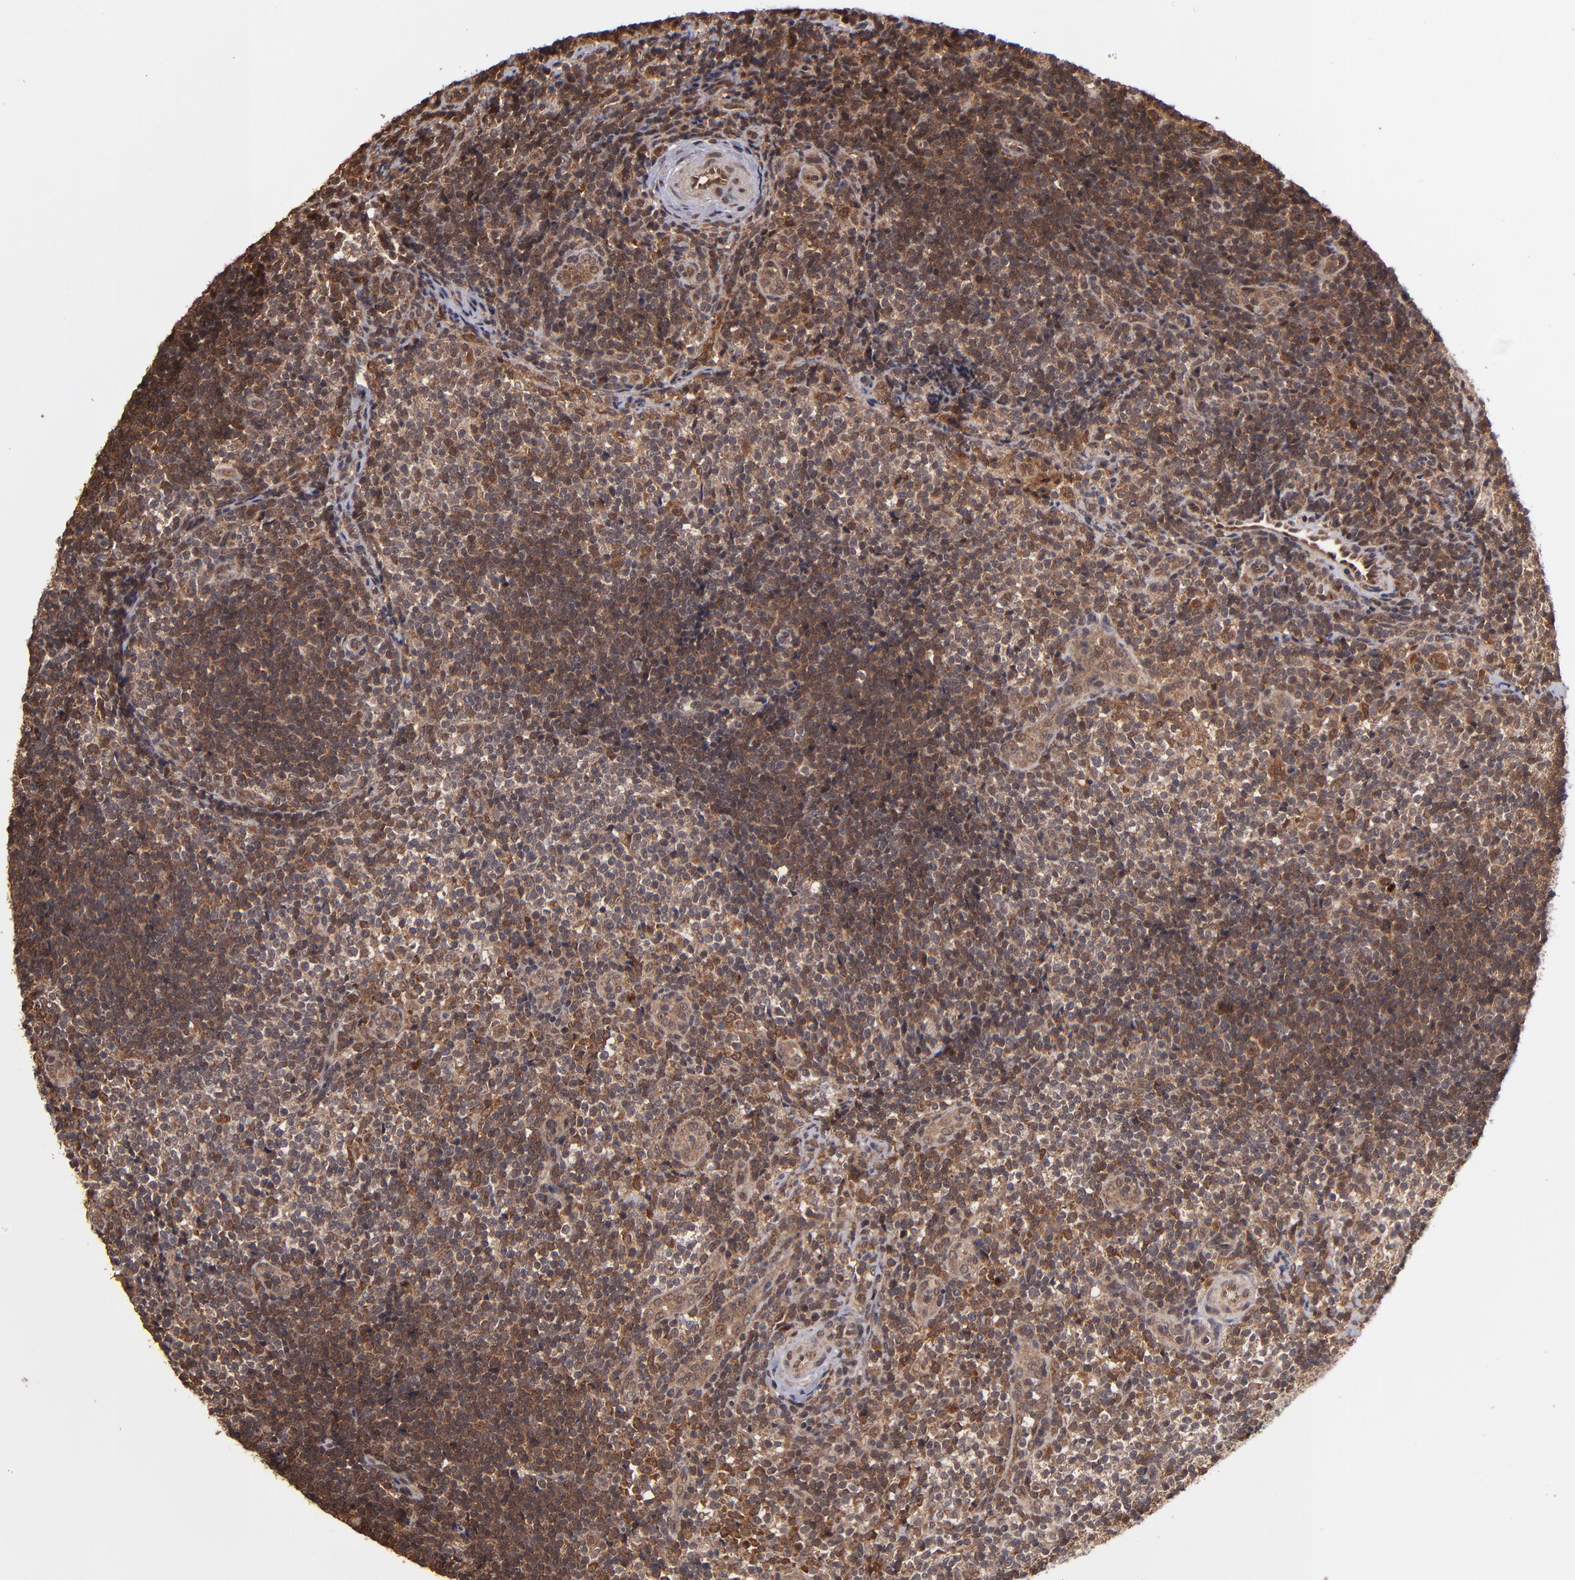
{"staining": {"intensity": "strong", "quantity": ">75%", "location": "cytoplasmic/membranous"}, "tissue": "lymphoma", "cell_type": "Tumor cells", "image_type": "cancer", "snomed": [{"axis": "morphology", "description": "Malignant lymphoma, non-Hodgkin's type, Low grade"}, {"axis": "topography", "description": "Lymph node"}], "caption": "Human low-grade malignant lymphoma, non-Hodgkin's type stained with a protein marker exhibits strong staining in tumor cells.", "gene": "NFE2L2", "patient": {"sex": "female", "age": 76}}